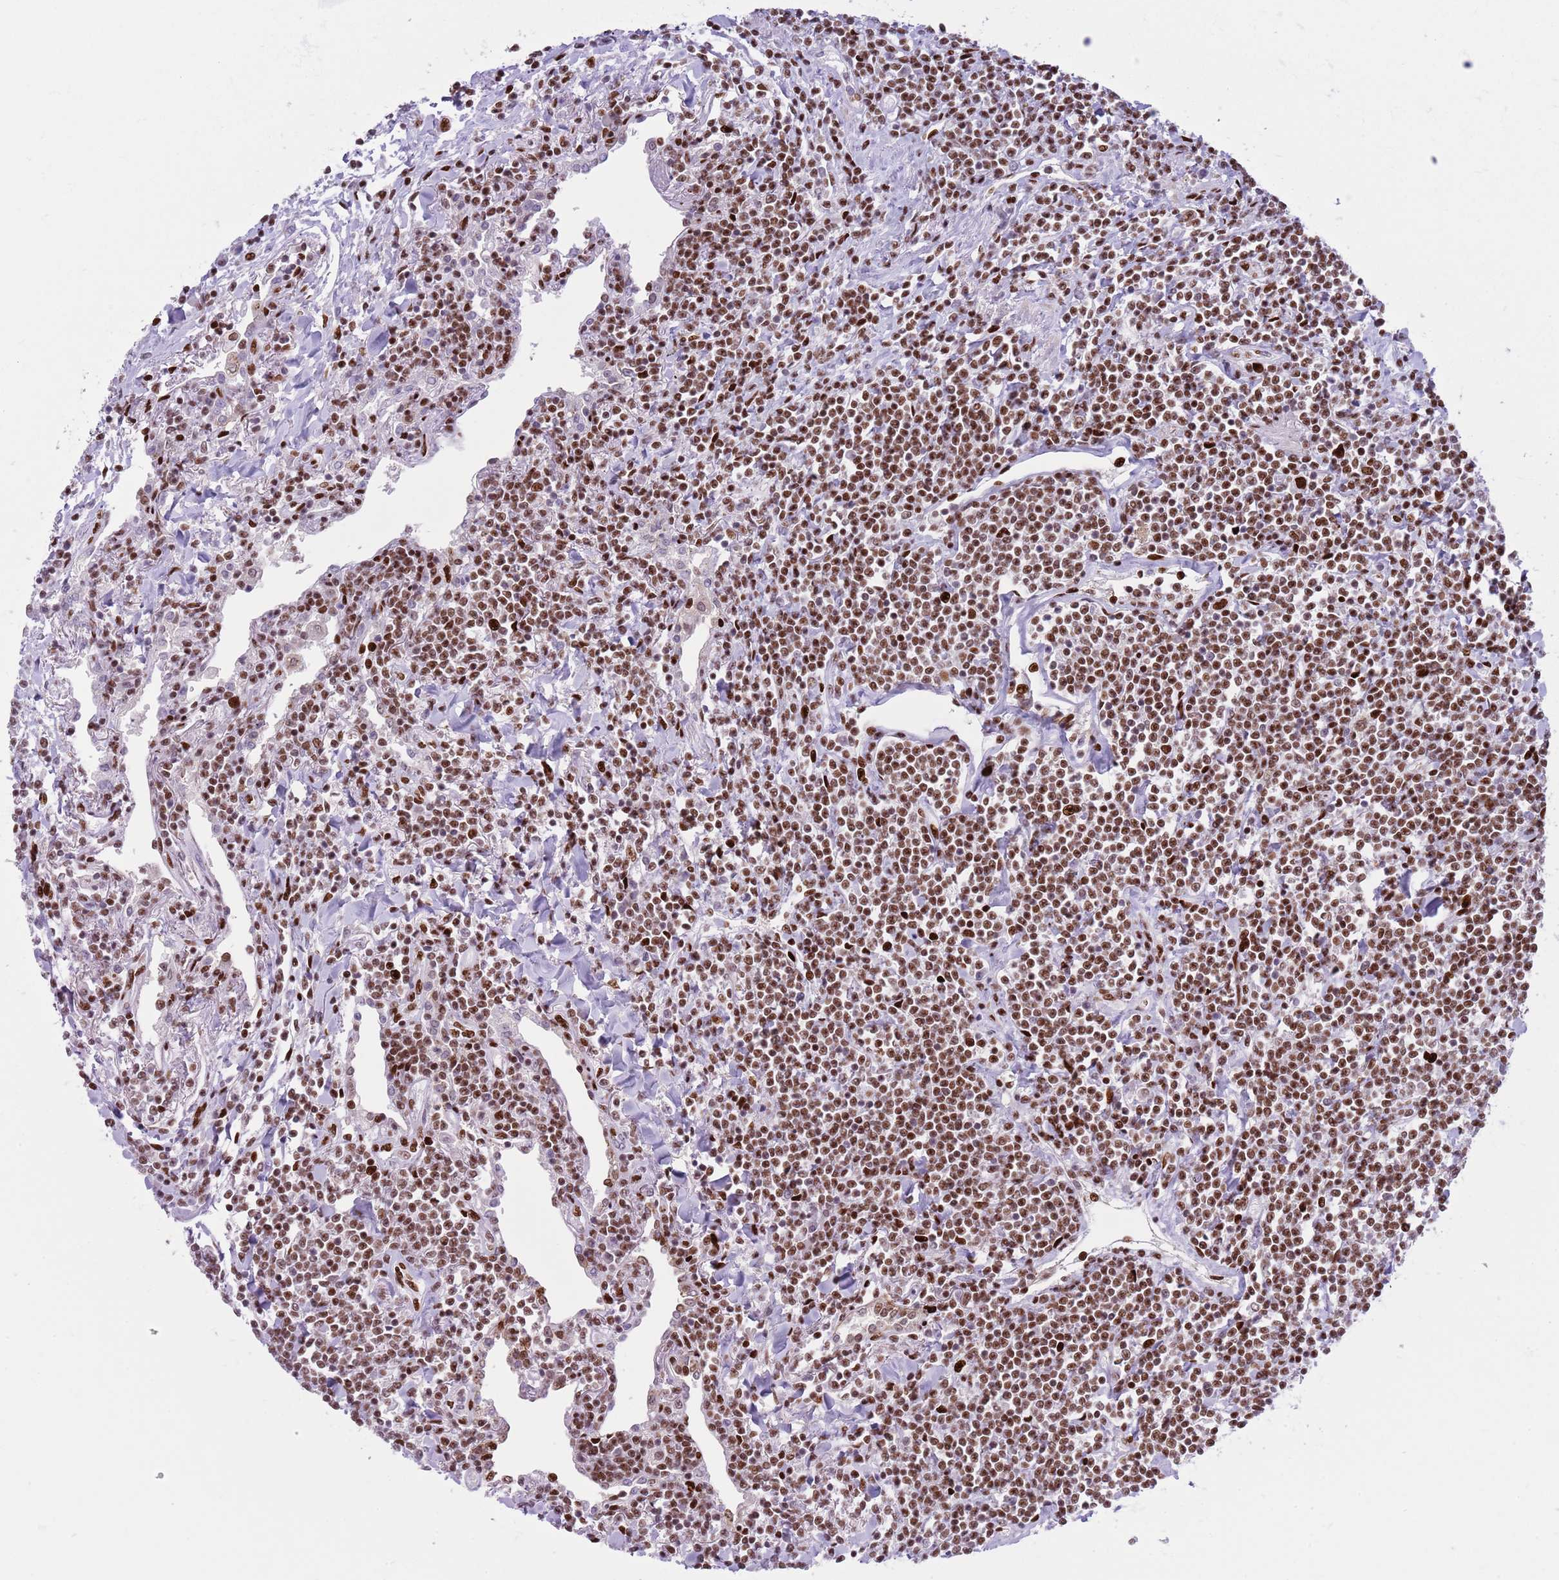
{"staining": {"intensity": "strong", "quantity": ">75%", "location": "nuclear"}, "tissue": "lymphoma", "cell_type": "Tumor cells", "image_type": "cancer", "snomed": [{"axis": "morphology", "description": "Malignant lymphoma, non-Hodgkin's type, Low grade"}, {"axis": "topography", "description": "Lung"}], "caption": "Protein expression analysis of human lymphoma reveals strong nuclear staining in approximately >75% of tumor cells.", "gene": "MFSD10", "patient": {"sex": "female", "age": 71}}